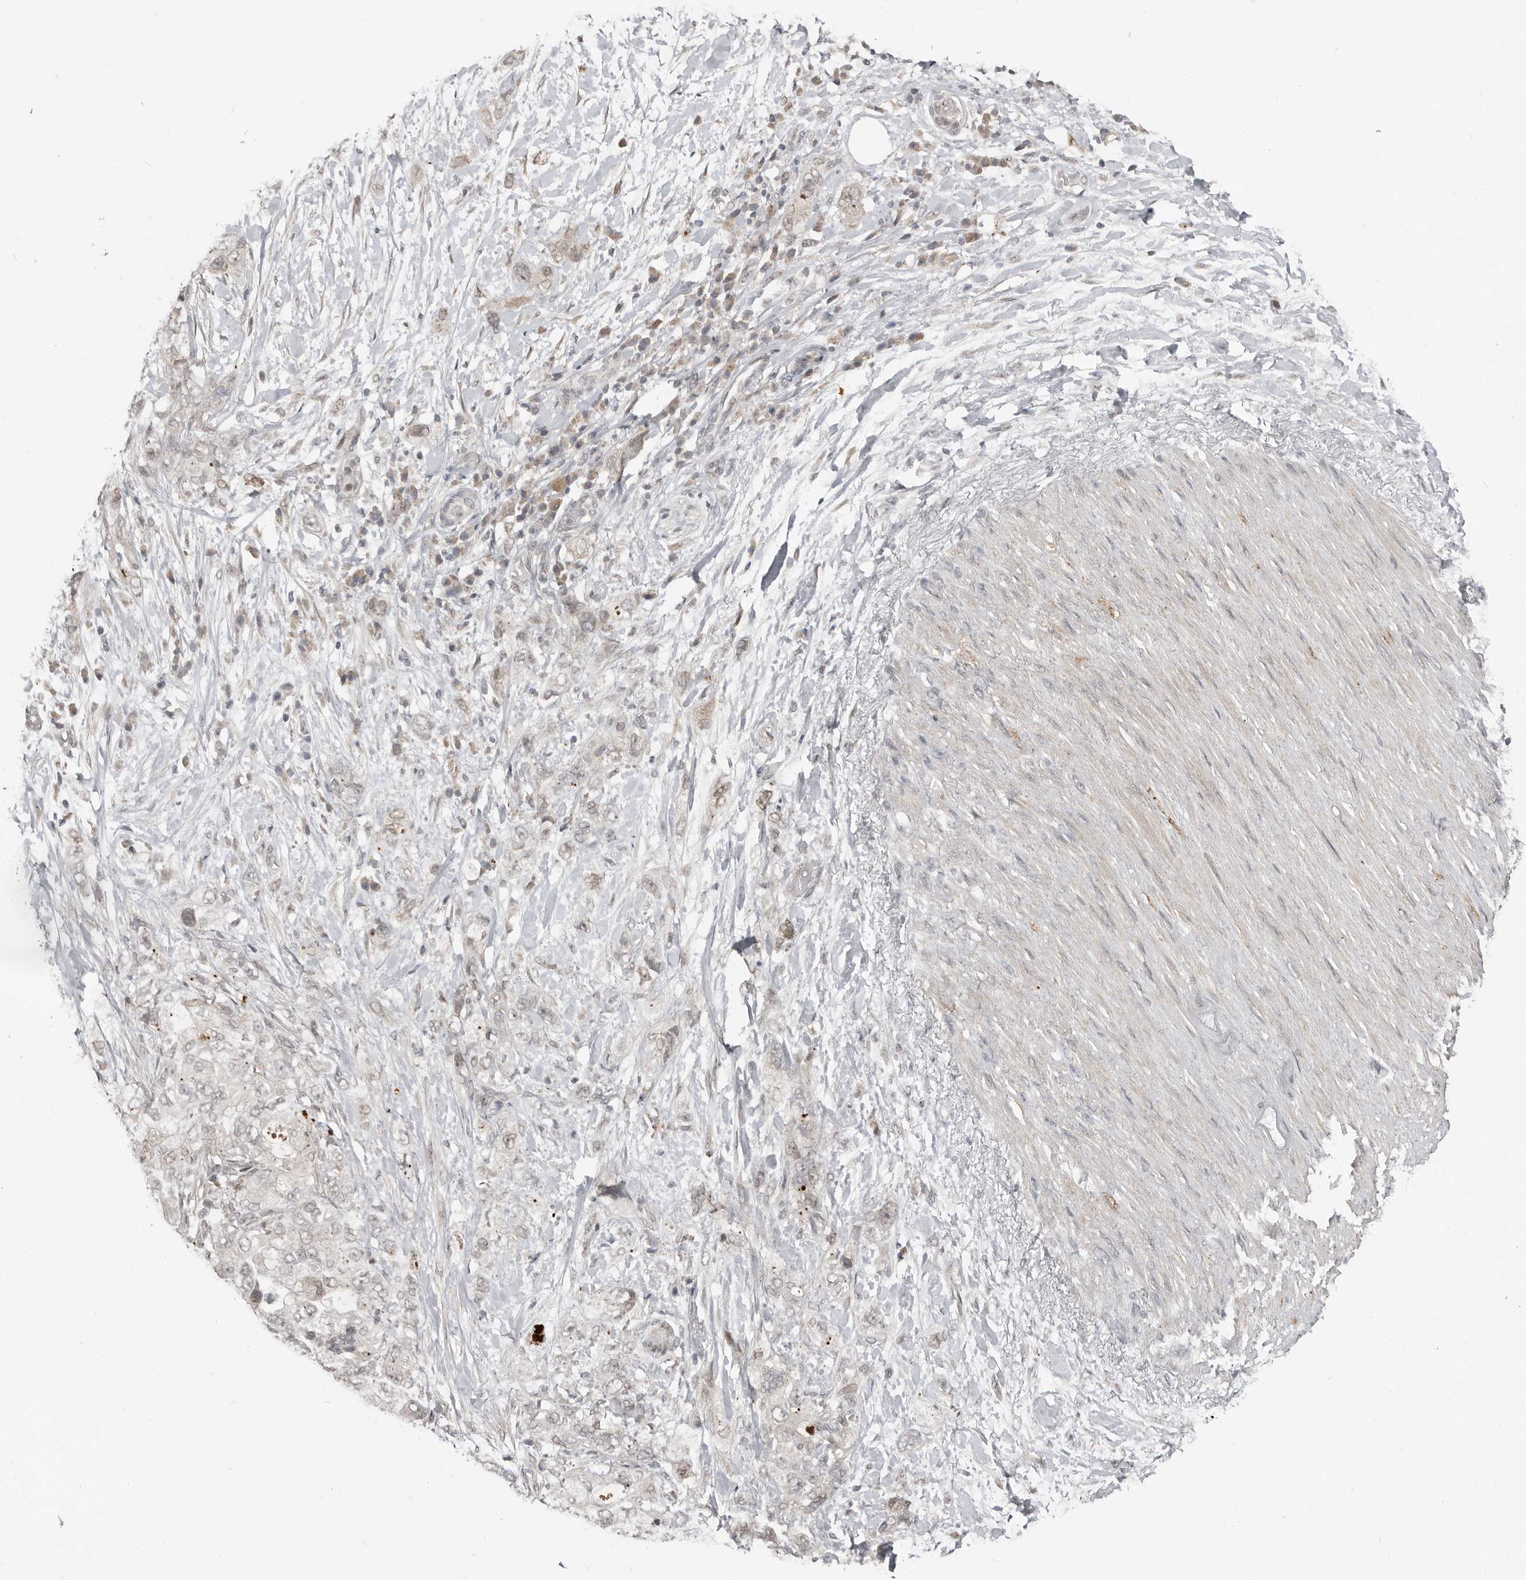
{"staining": {"intensity": "negative", "quantity": "none", "location": "none"}, "tissue": "pancreatic cancer", "cell_type": "Tumor cells", "image_type": "cancer", "snomed": [{"axis": "morphology", "description": "Adenocarcinoma, NOS"}, {"axis": "topography", "description": "Pancreas"}], "caption": "The photomicrograph reveals no significant positivity in tumor cells of pancreatic adenocarcinoma. (DAB (3,3'-diaminobenzidine) immunohistochemistry visualized using brightfield microscopy, high magnification).", "gene": "APOL6", "patient": {"sex": "female", "age": 73}}